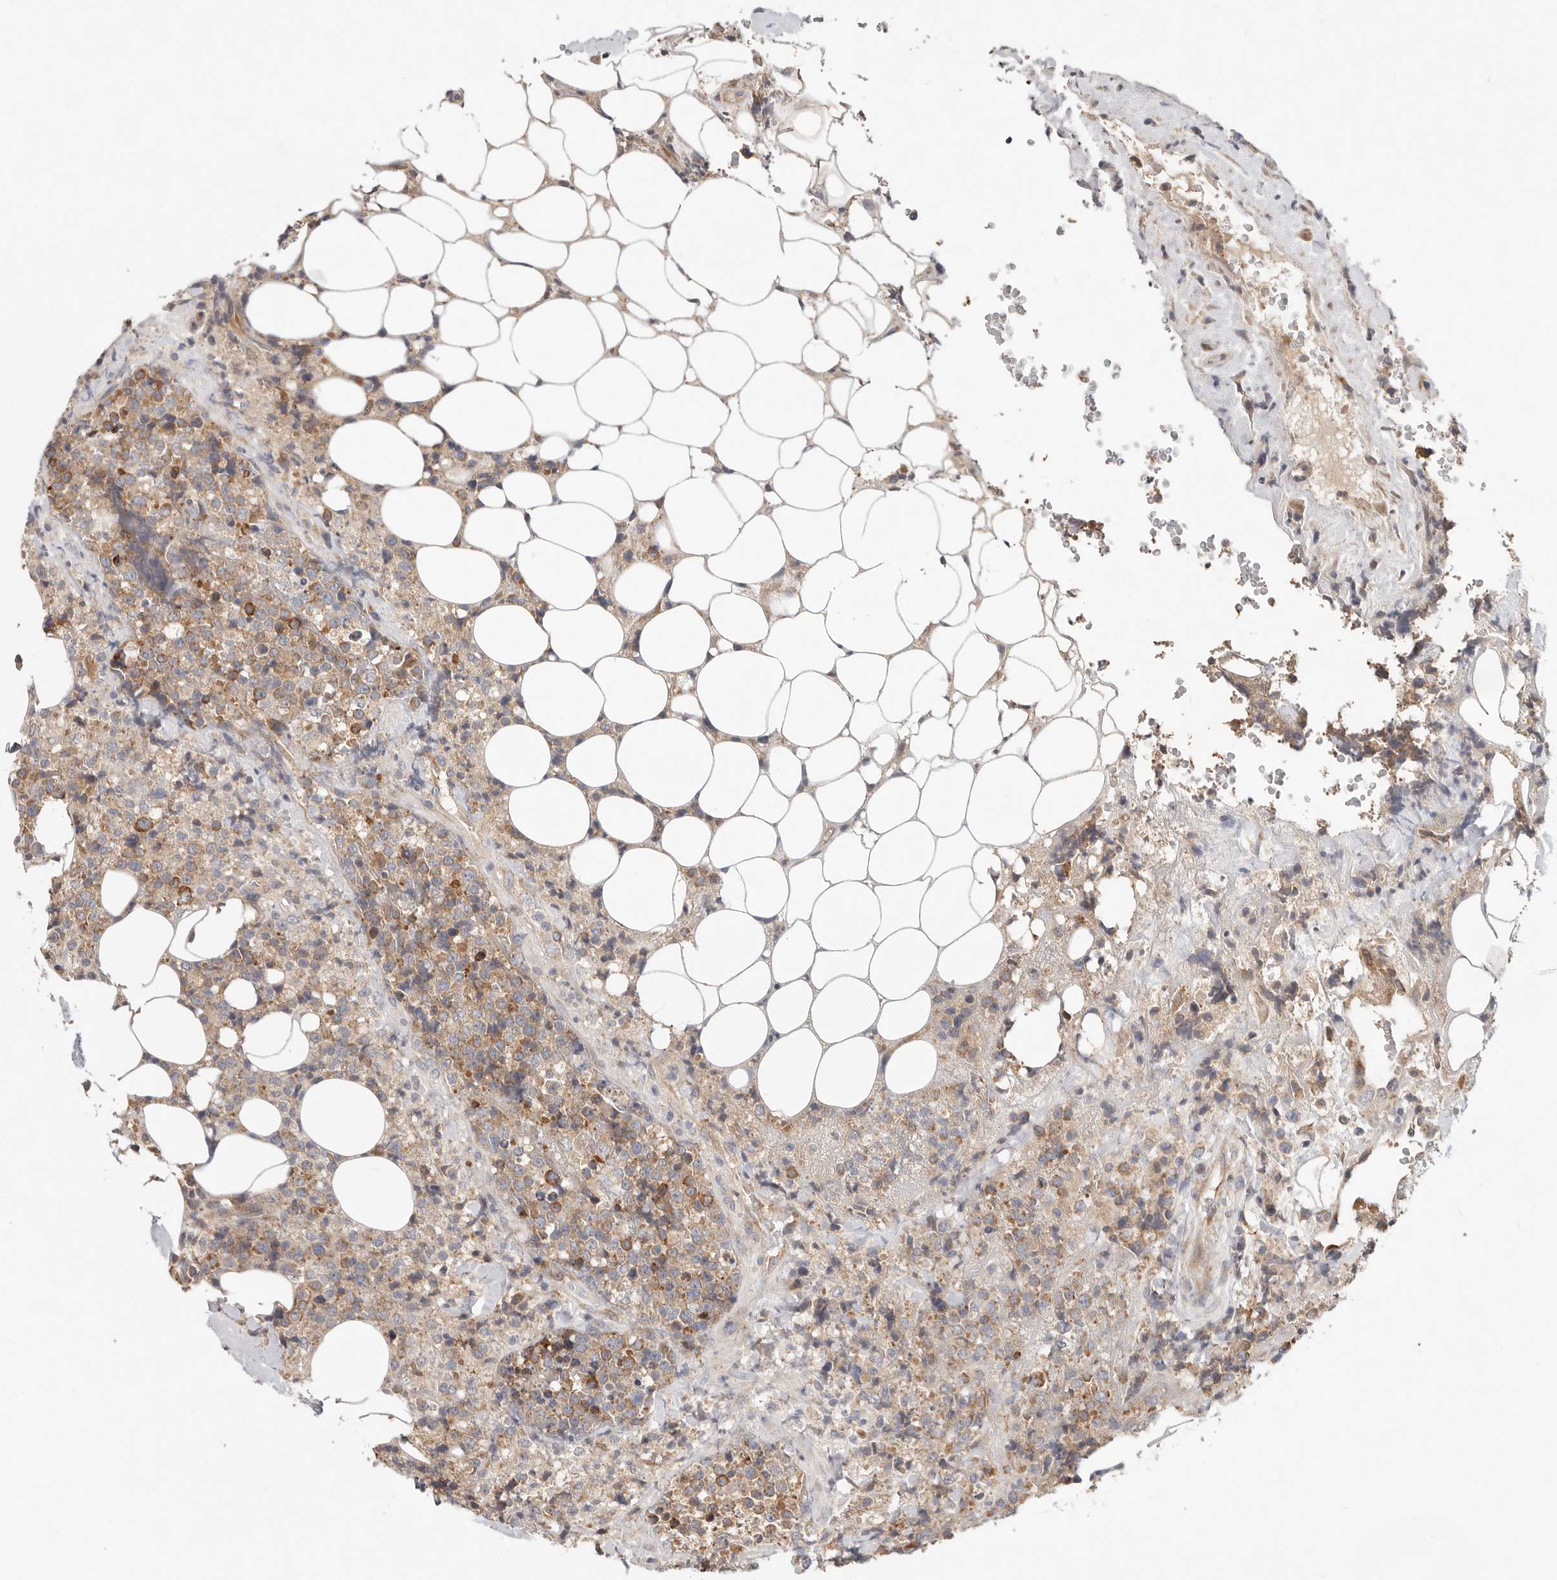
{"staining": {"intensity": "moderate", "quantity": ">75%", "location": "cytoplasmic/membranous"}, "tissue": "lymphoma", "cell_type": "Tumor cells", "image_type": "cancer", "snomed": [{"axis": "morphology", "description": "Malignant lymphoma, non-Hodgkin's type, High grade"}, {"axis": "topography", "description": "Lymph node"}], "caption": "Lymphoma stained with a protein marker shows moderate staining in tumor cells.", "gene": "WDR77", "patient": {"sex": "male", "age": 13}}